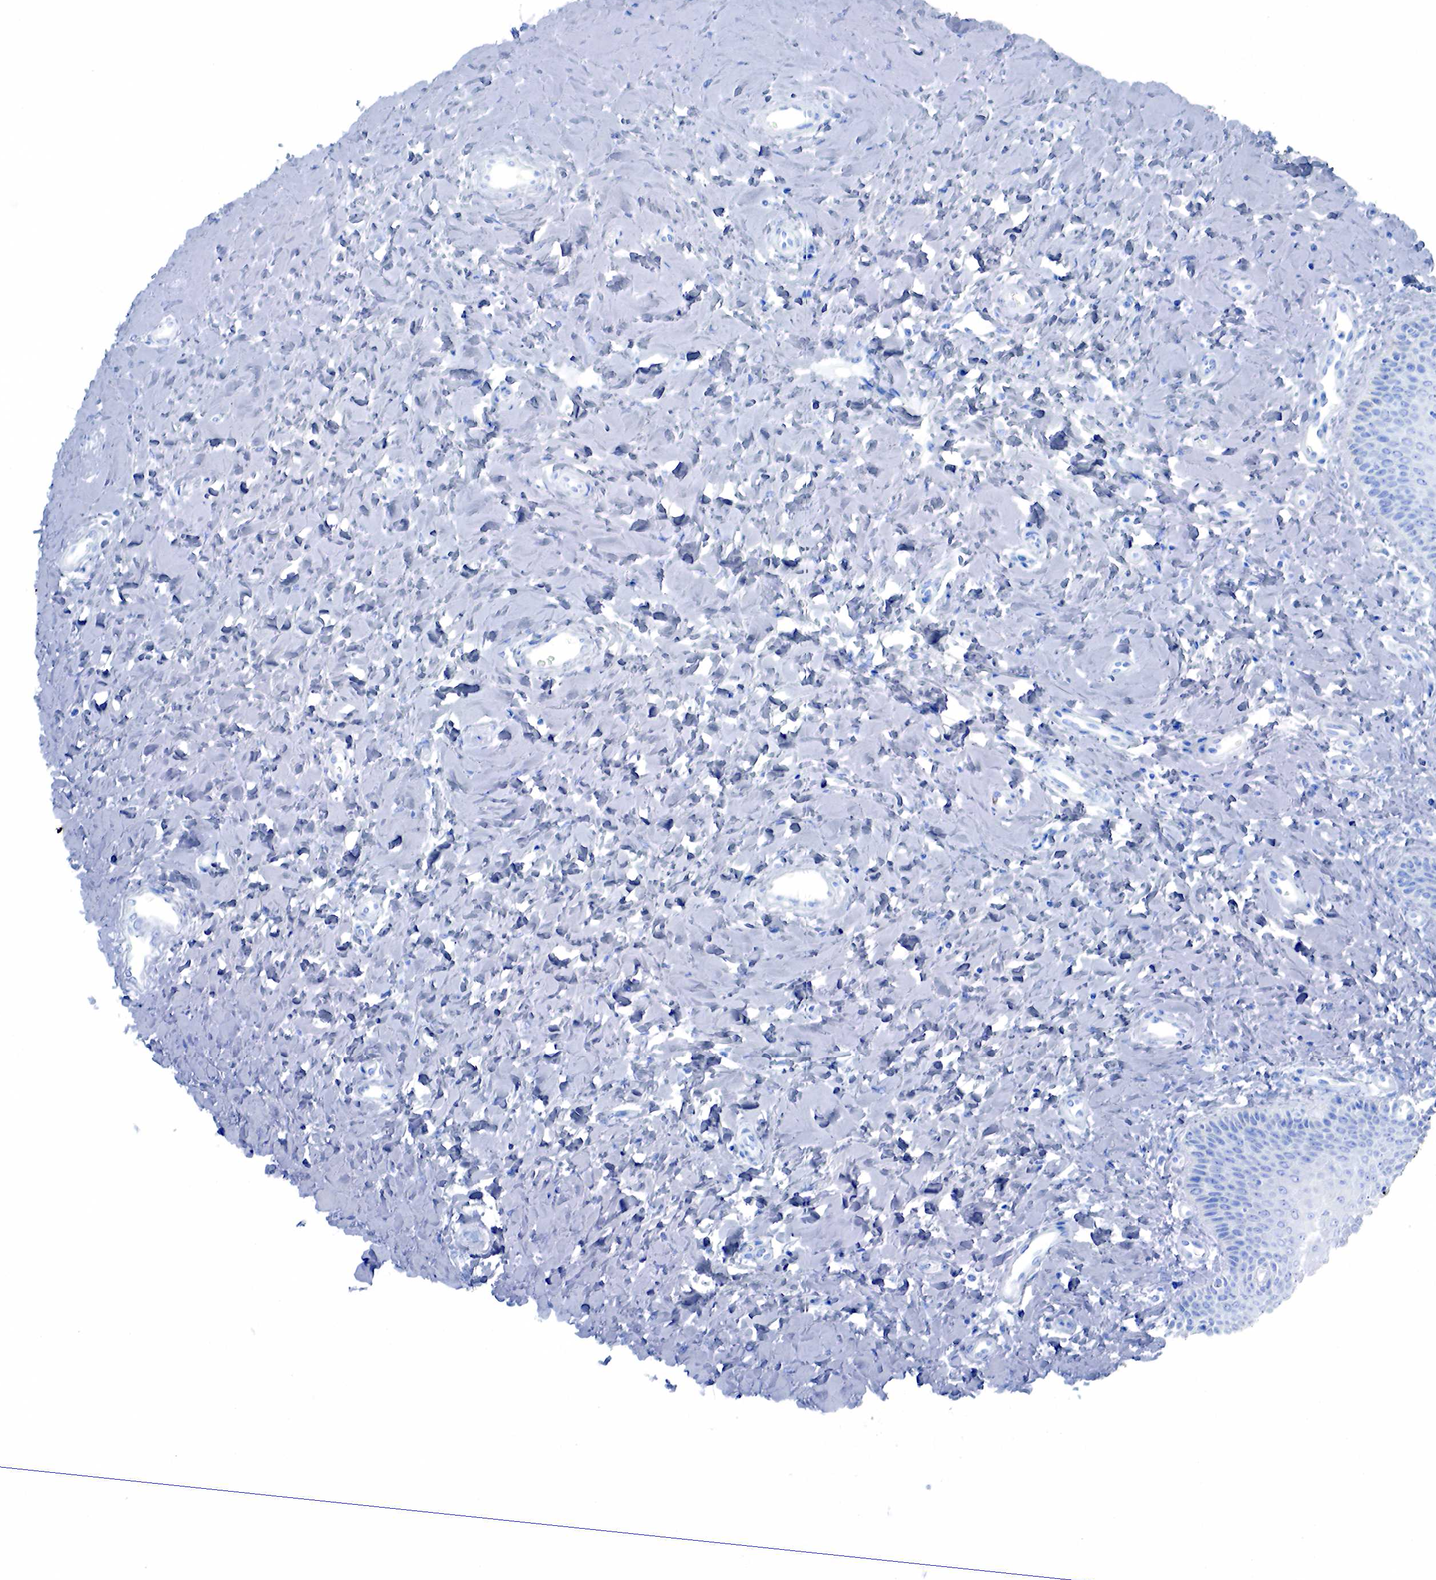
{"staining": {"intensity": "negative", "quantity": "none", "location": "none"}, "tissue": "vagina", "cell_type": "Squamous epithelial cells", "image_type": "normal", "snomed": [{"axis": "morphology", "description": "Normal tissue, NOS"}, {"axis": "topography", "description": "Vagina"}], "caption": "Protein analysis of normal vagina shows no significant expression in squamous epithelial cells. (IHC, brightfield microscopy, high magnification).", "gene": "KRT7", "patient": {"sex": "female", "age": 68}}